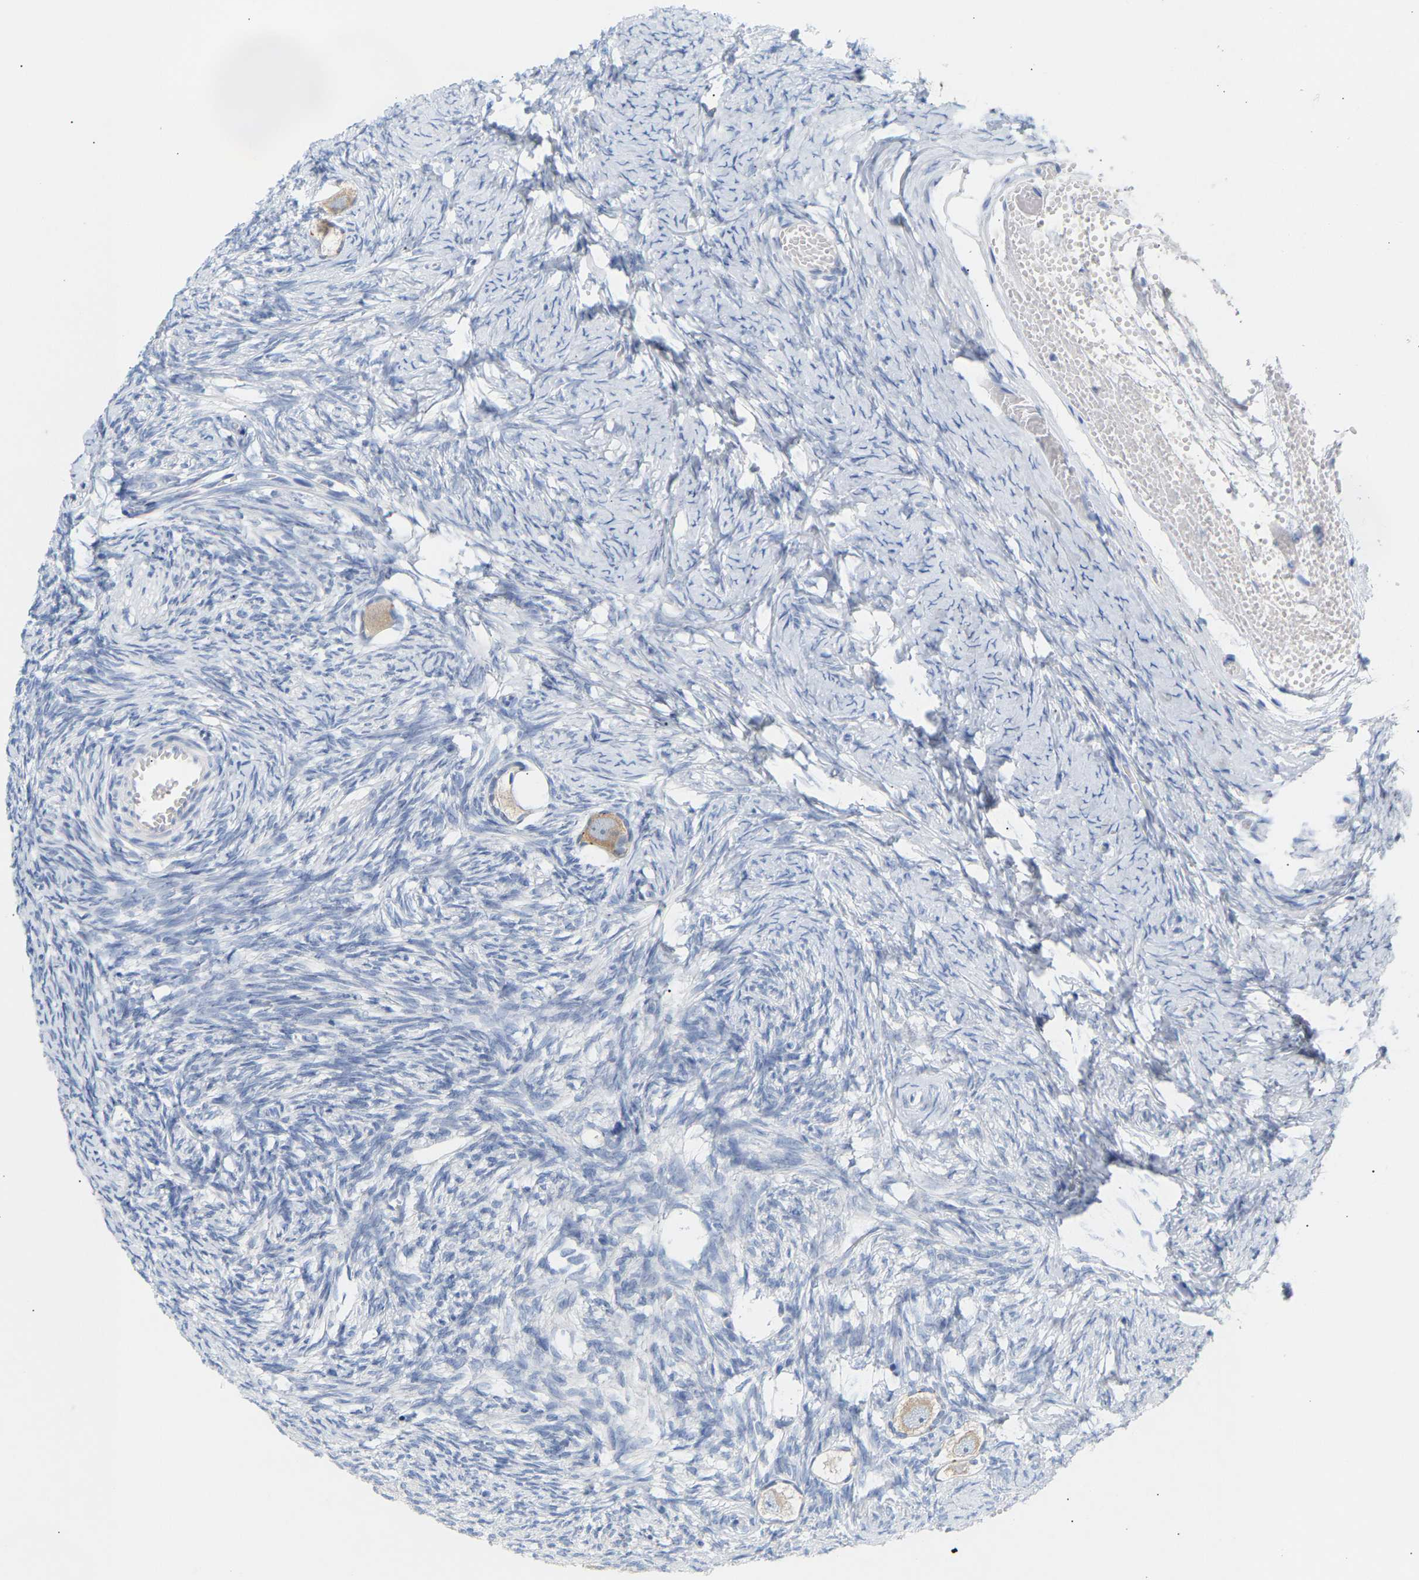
{"staining": {"intensity": "weak", "quantity": ">75%", "location": "cytoplasmic/membranous"}, "tissue": "ovary", "cell_type": "Follicle cells", "image_type": "normal", "snomed": [{"axis": "morphology", "description": "Normal tissue, NOS"}, {"axis": "topography", "description": "Ovary"}], "caption": "Ovary stained for a protein demonstrates weak cytoplasmic/membranous positivity in follicle cells. Immunohistochemistry (ihc) stains the protein in brown and the nuclei are stained blue.", "gene": "PEX1", "patient": {"sex": "female", "age": 27}}